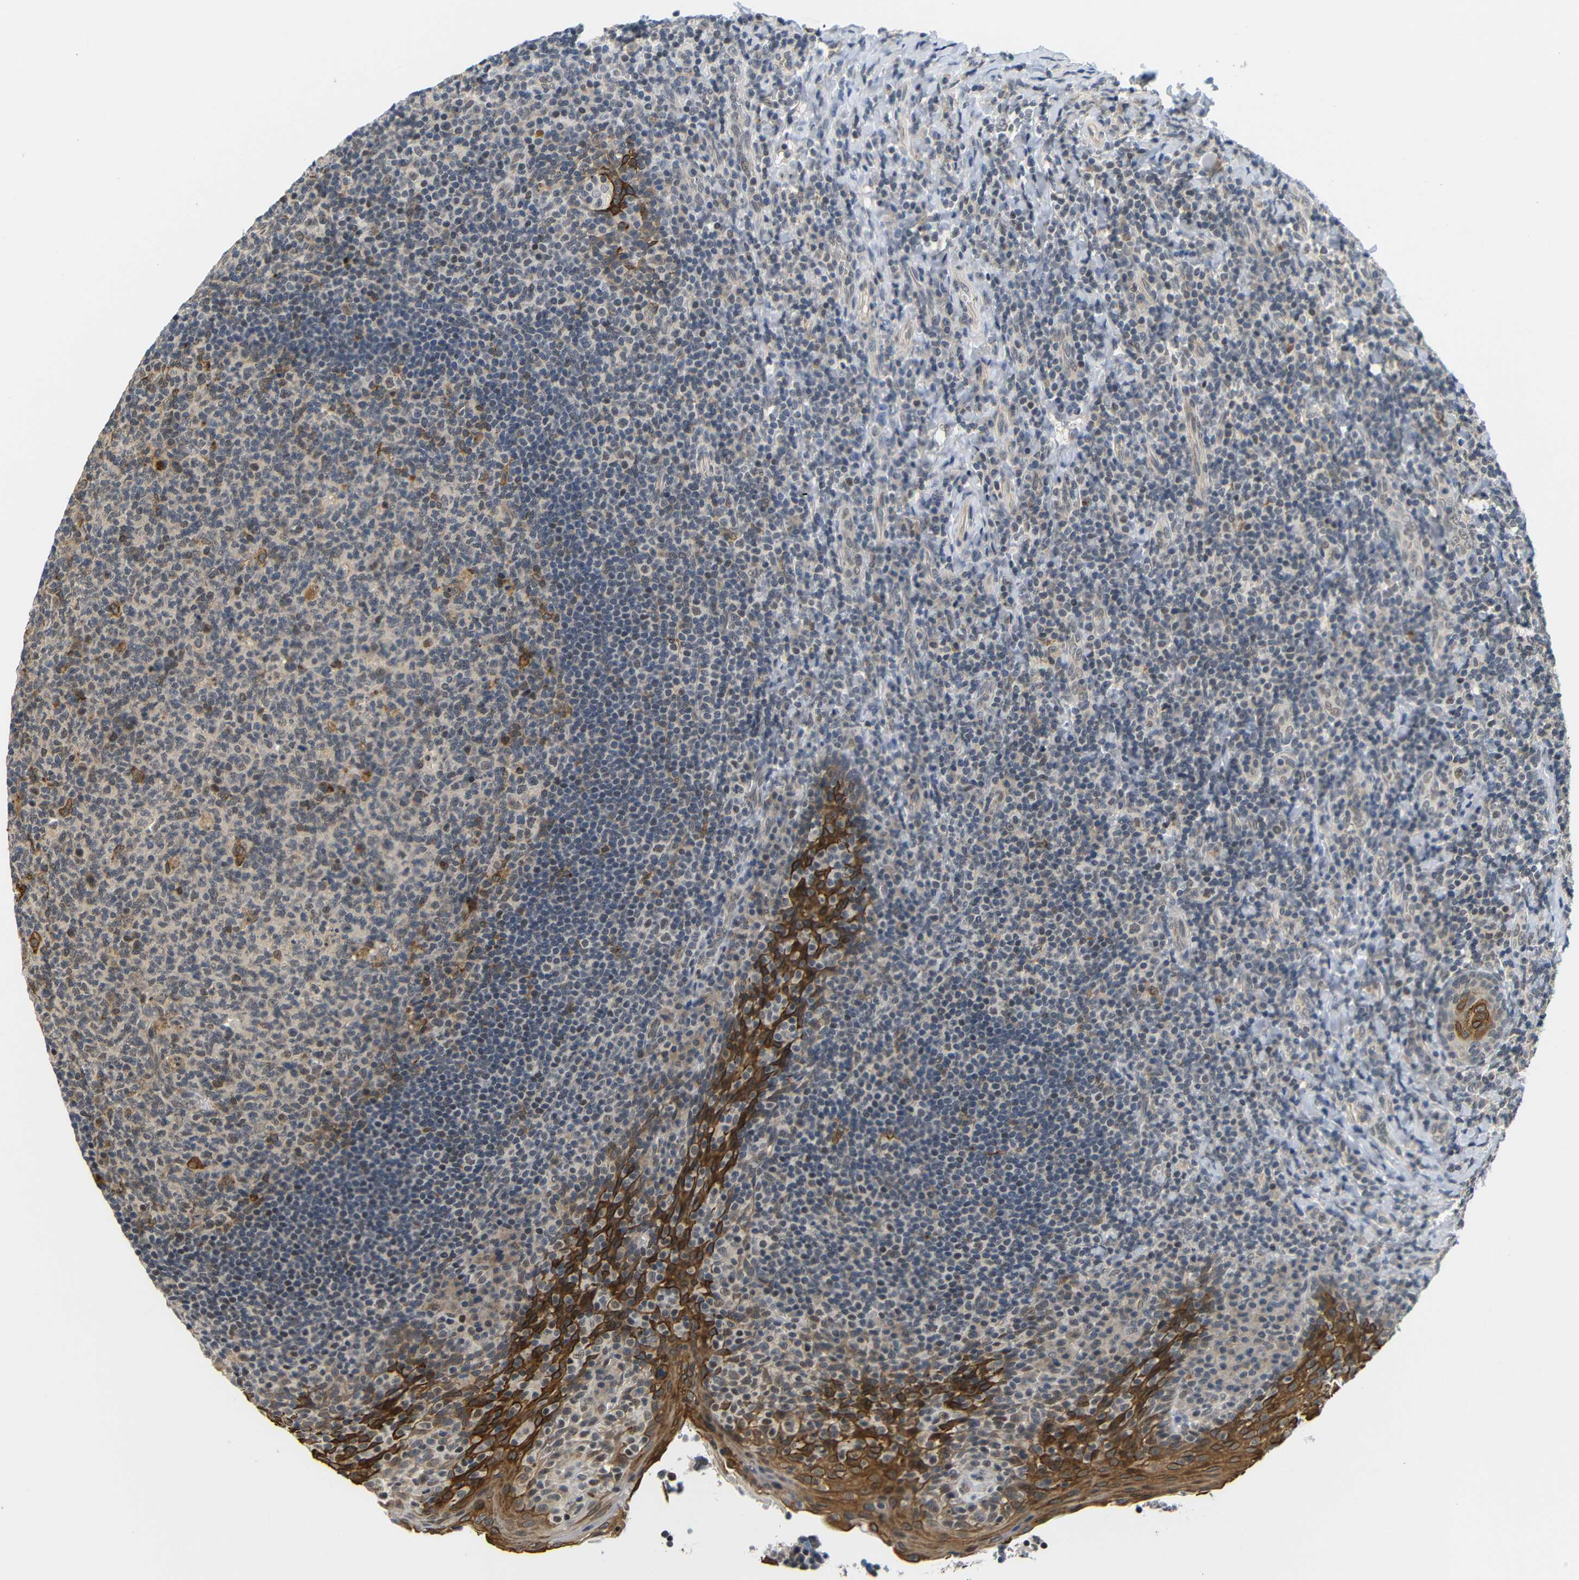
{"staining": {"intensity": "weak", "quantity": "25%-75%", "location": "cytoplasmic/membranous,nuclear"}, "tissue": "tonsil", "cell_type": "Germinal center cells", "image_type": "normal", "snomed": [{"axis": "morphology", "description": "Normal tissue, NOS"}, {"axis": "topography", "description": "Tonsil"}], "caption": "Human tonsil stained with a brown dye reveals weak cytoplasmic/membranous,nuclear positive expression in about 25%-75% of germinal center cells.", "gene": "GJA5", "patient": {"sex": "male", "age": 17}}